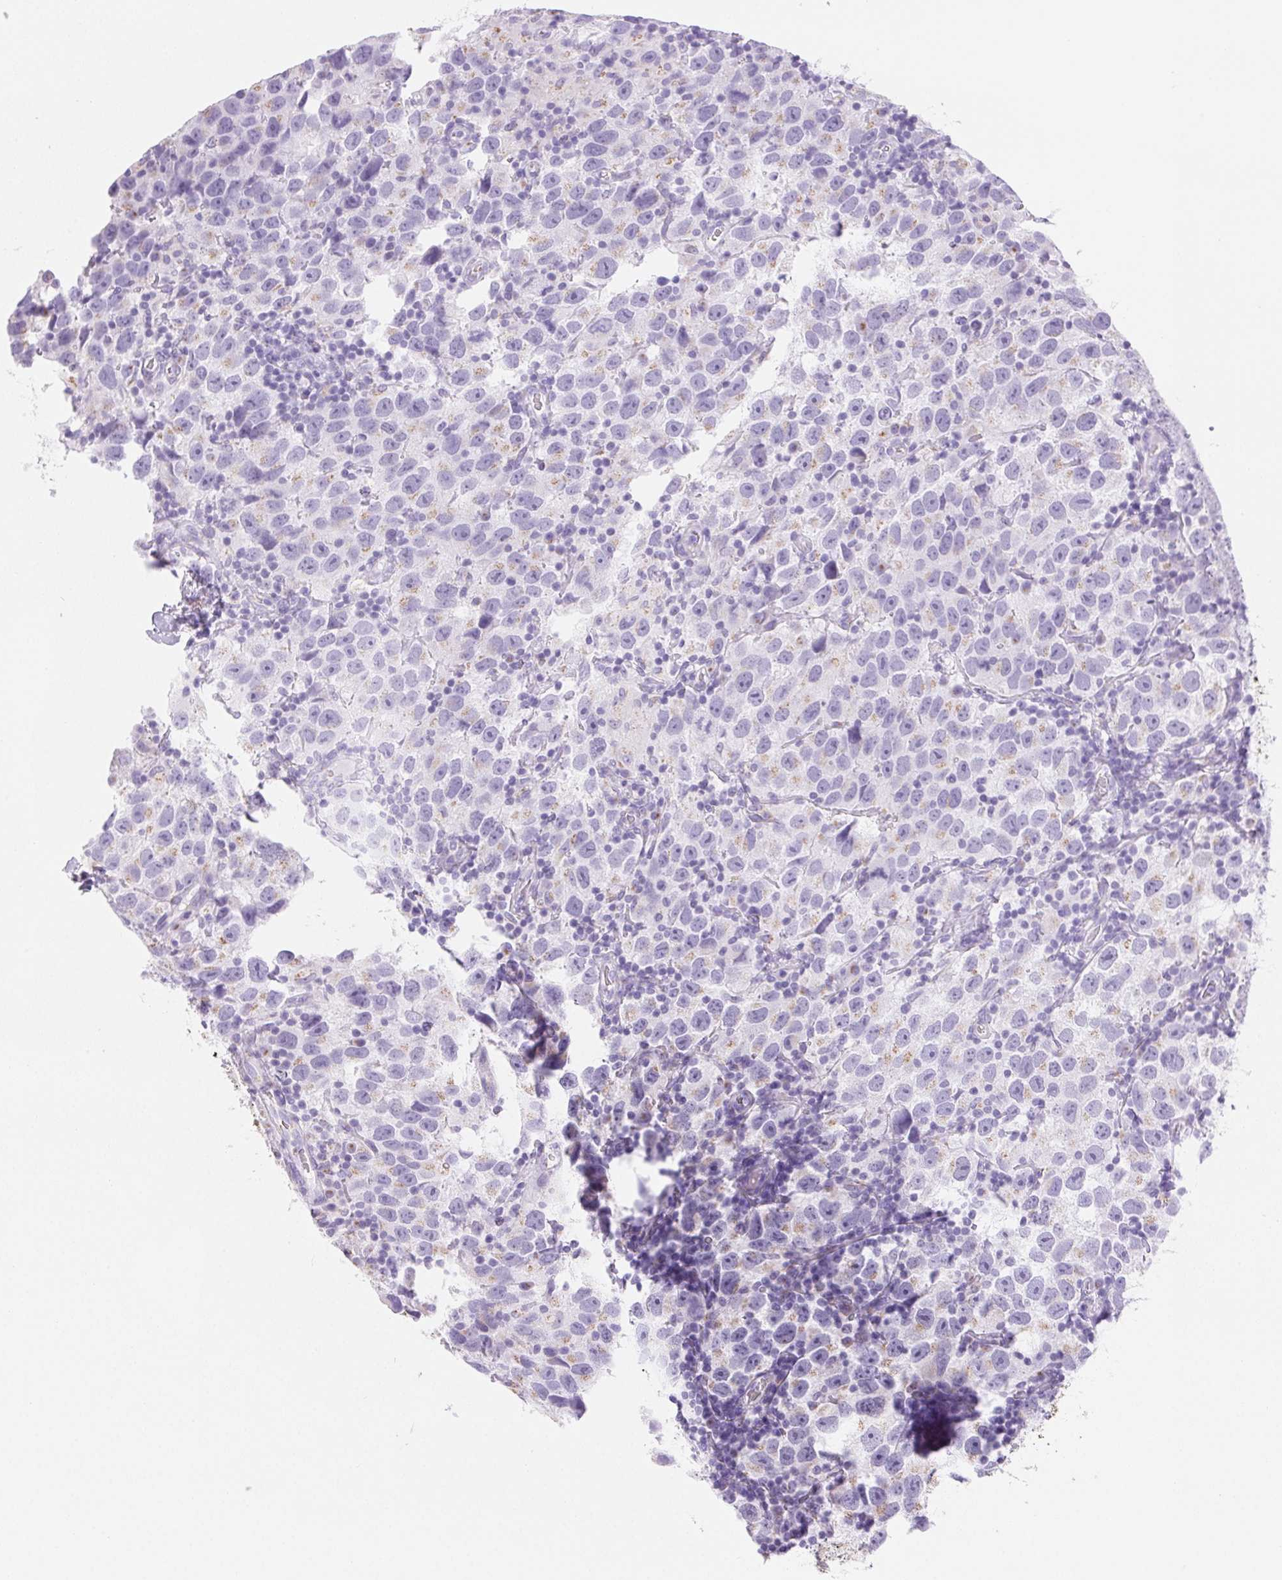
{"staining": {"intensity": "weak", "quantity": "<25%", "location": "cytoplasmic/membranous"}, "tissue": "testis cancer", "cell_type": "Tumor cells", "image_type": "cancer", "snomed": [{"axis": "morphology", "description": "Seminoma, NOS"}, {"axis": "topography", "description": "Testis"}], "caption": "IHC of human testis cancer exhibits no expression in tumor cells.", "gene": "SERPINB3", "patient": {"sex": "male", "age": 26}}